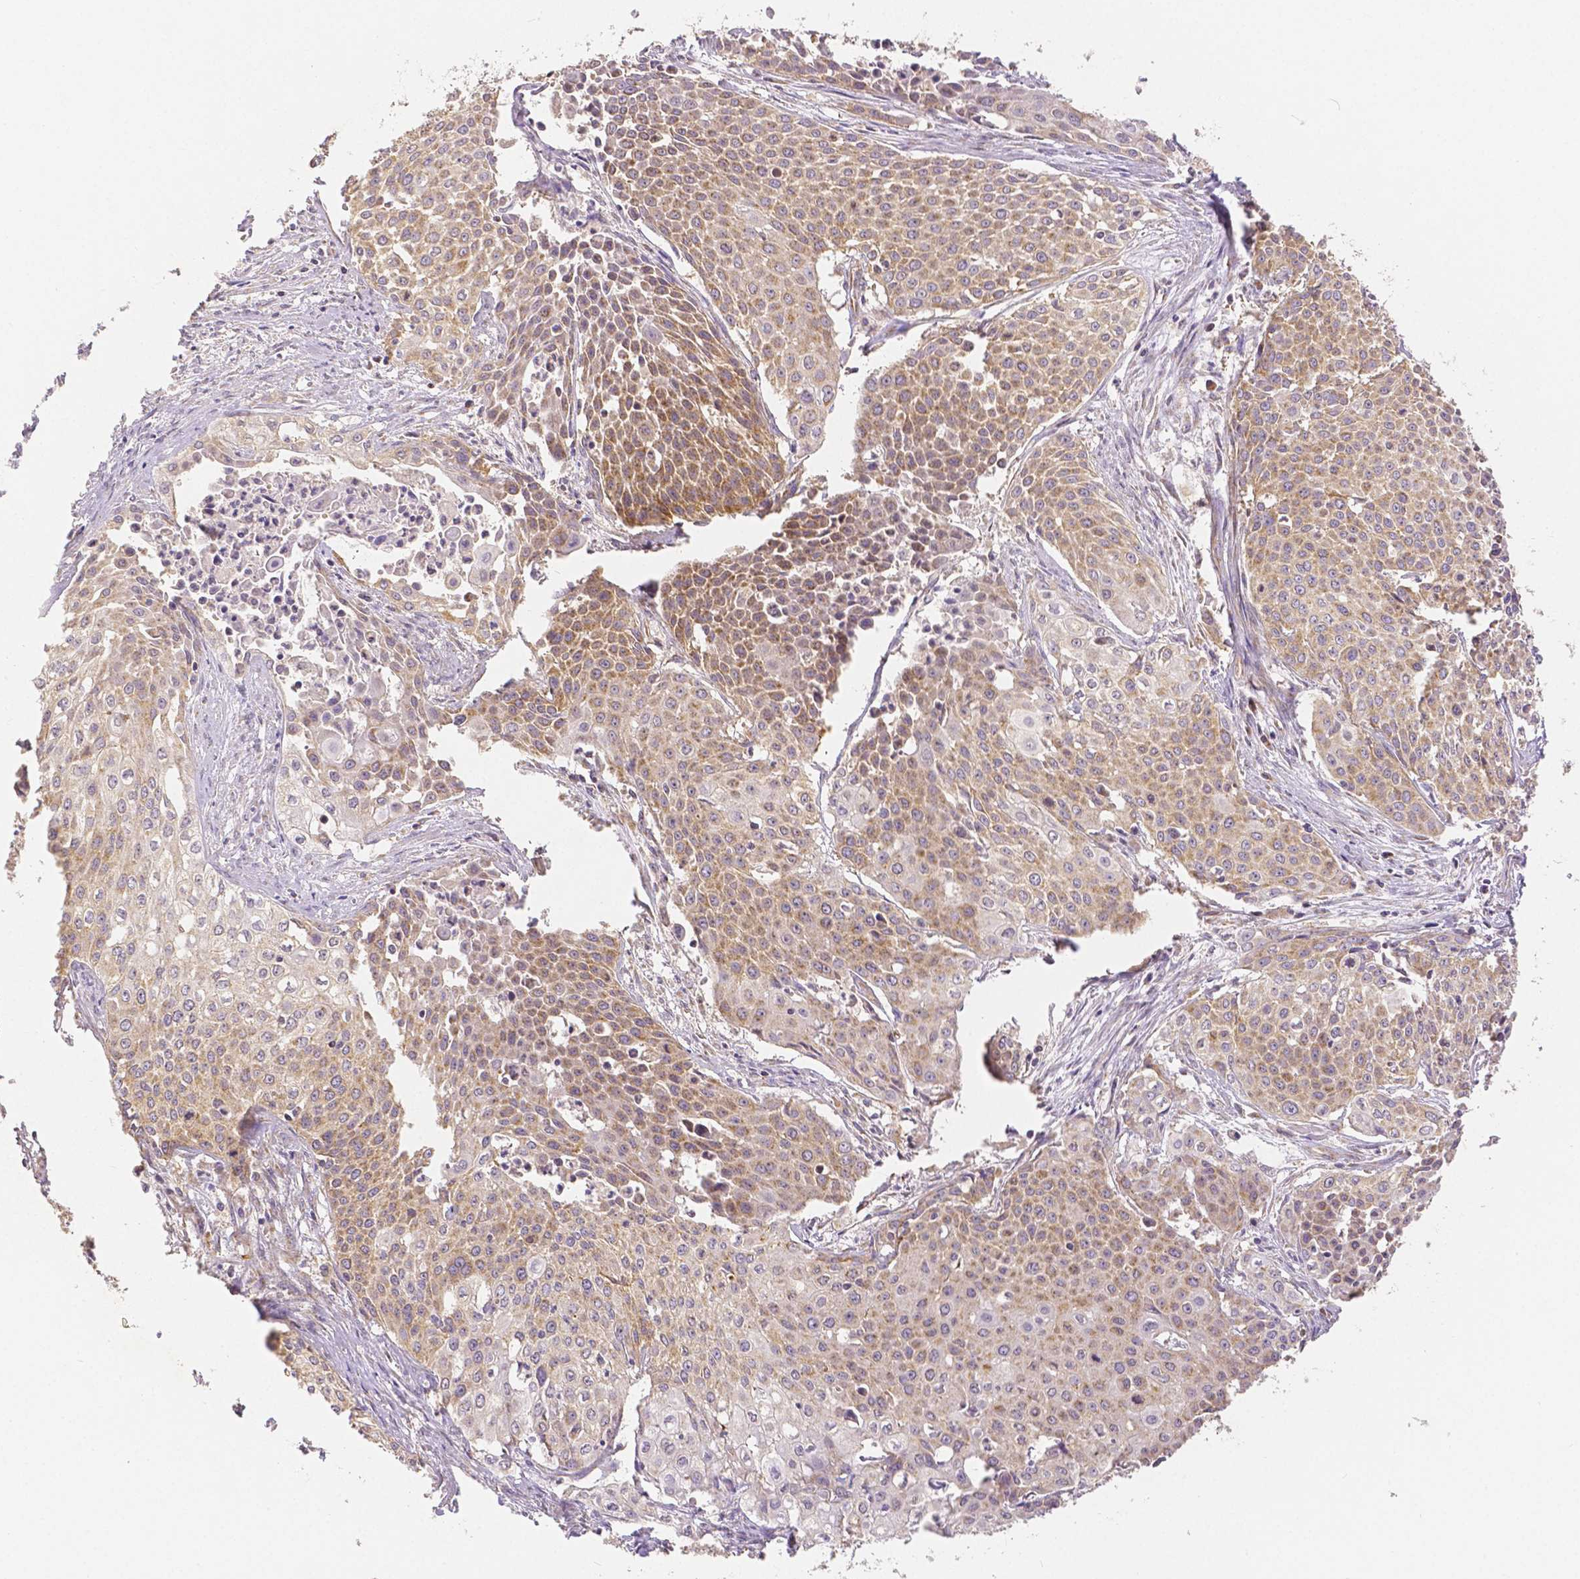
{"staining": {"intensity": "moderate", "quantity": ">75%", "location": "cytoplasmic/membranous"}, "tissue": "cervical cancer", "cell_type": "Tumor cells", "image_type": "cancer", "snomed": [{"axis": "morphology", "description": "Squamous cell carcinoma, NOS"}, {"axis": "topography", "description": "Cervix"}], "caption": "DAB immunohistochemical staining of human cervical cancer (squamous cell carcinoma) reveals moderate cytoplasmic/membranous protein positivity in approximately >75% of tumor cells.", "gene": "RHOT1", "patient": {"sex": "female", "age": 39}}